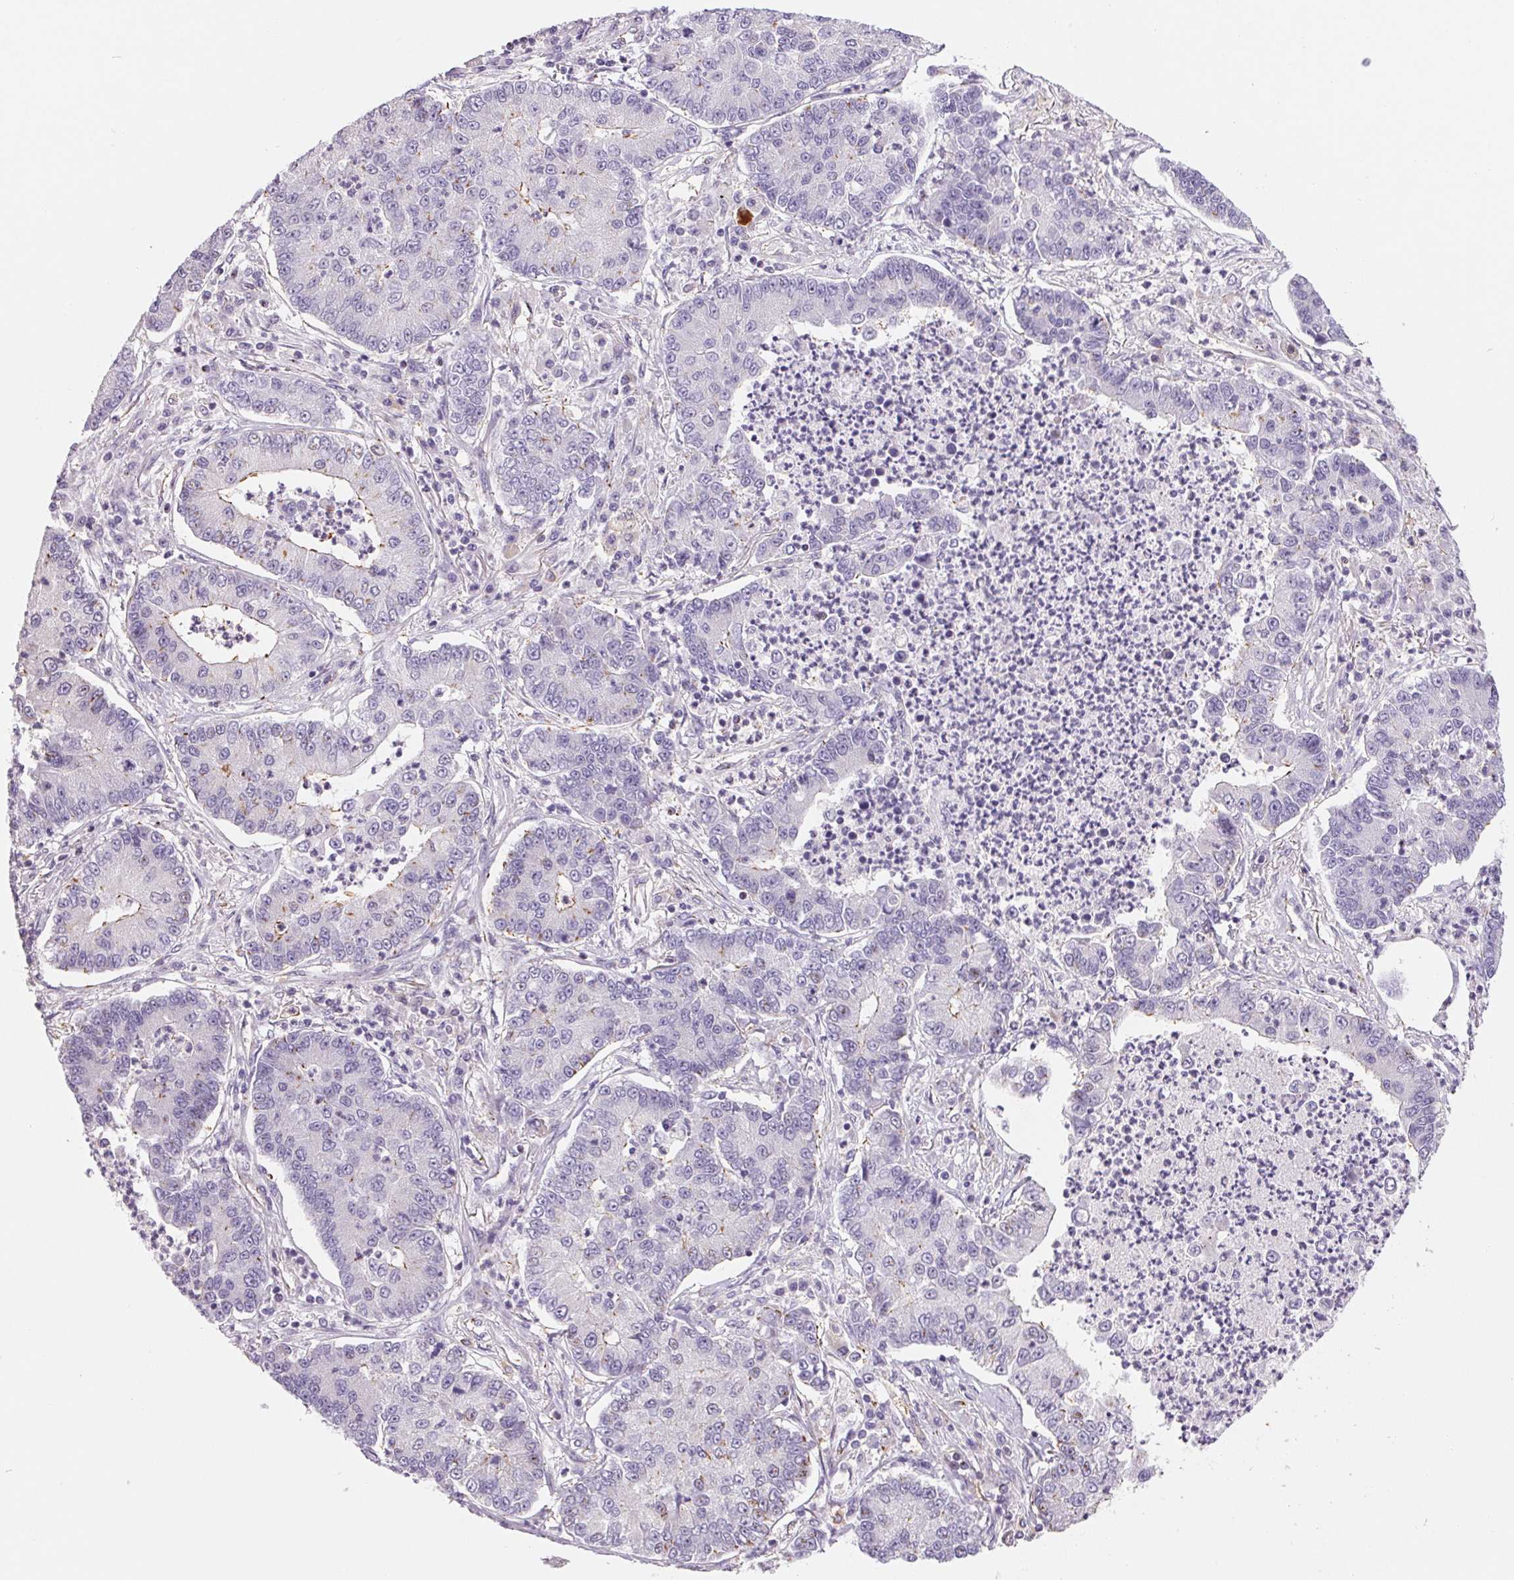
{"staining": {"intensity": "weak", "quantity": "<25%", "location": "cytoplasmic/membranous"}, "tissue": "lung cancer", "cell_type": "Tumor cells", "image_type": "cancer", "snomed": [{"axis": "morphology", "description": "Adenocarcinoma, NOS"}, {"axis": "topography", "description": "Lung"}], "caption": "A micrograph of human lung adenocarcinoma is negative for staining in tumor cells.", "gene": "ANKRD13B", "patient": {"sex": "female", "age": 57}}